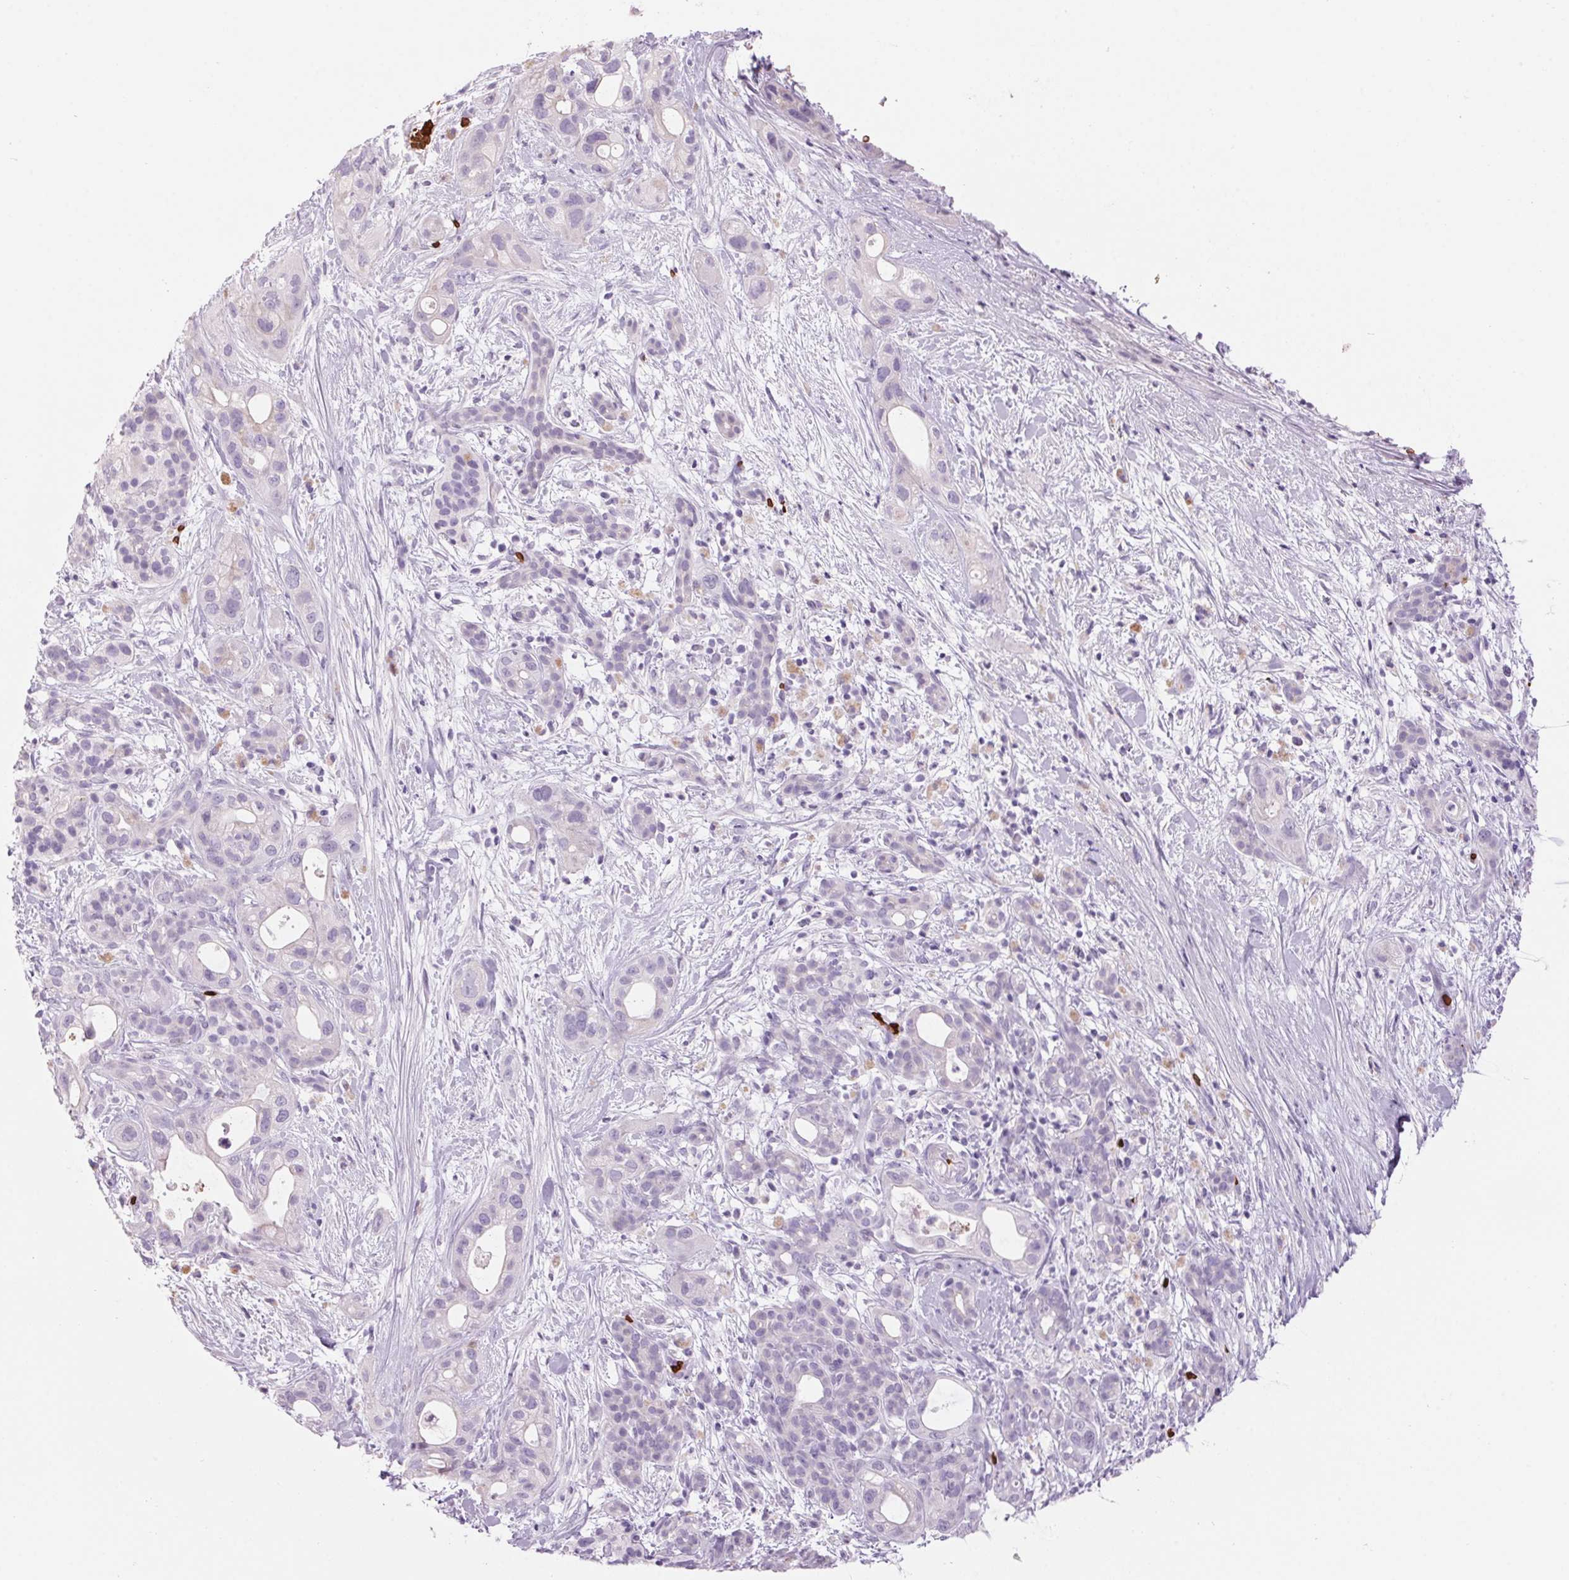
{"staining": {"intensity": "negative", "quantity": "none", "location": "none"}, "tissue": "pancreatic cancer", "cell_type": "Tumor cells", "image_type": "cancer", "snomed": [{"axis": "morphology", "description": "Adenocarcinoma, NOS"}, {"axis": "topography", "description": "Pancreas"}], "caption": "A micrograph of adenocarcinoma (pancreatic) stained for a protein exhibits no brown staining in tumor cells.", "gene": "HBQ1", "patient": {"sex": "male", "age": 44}}